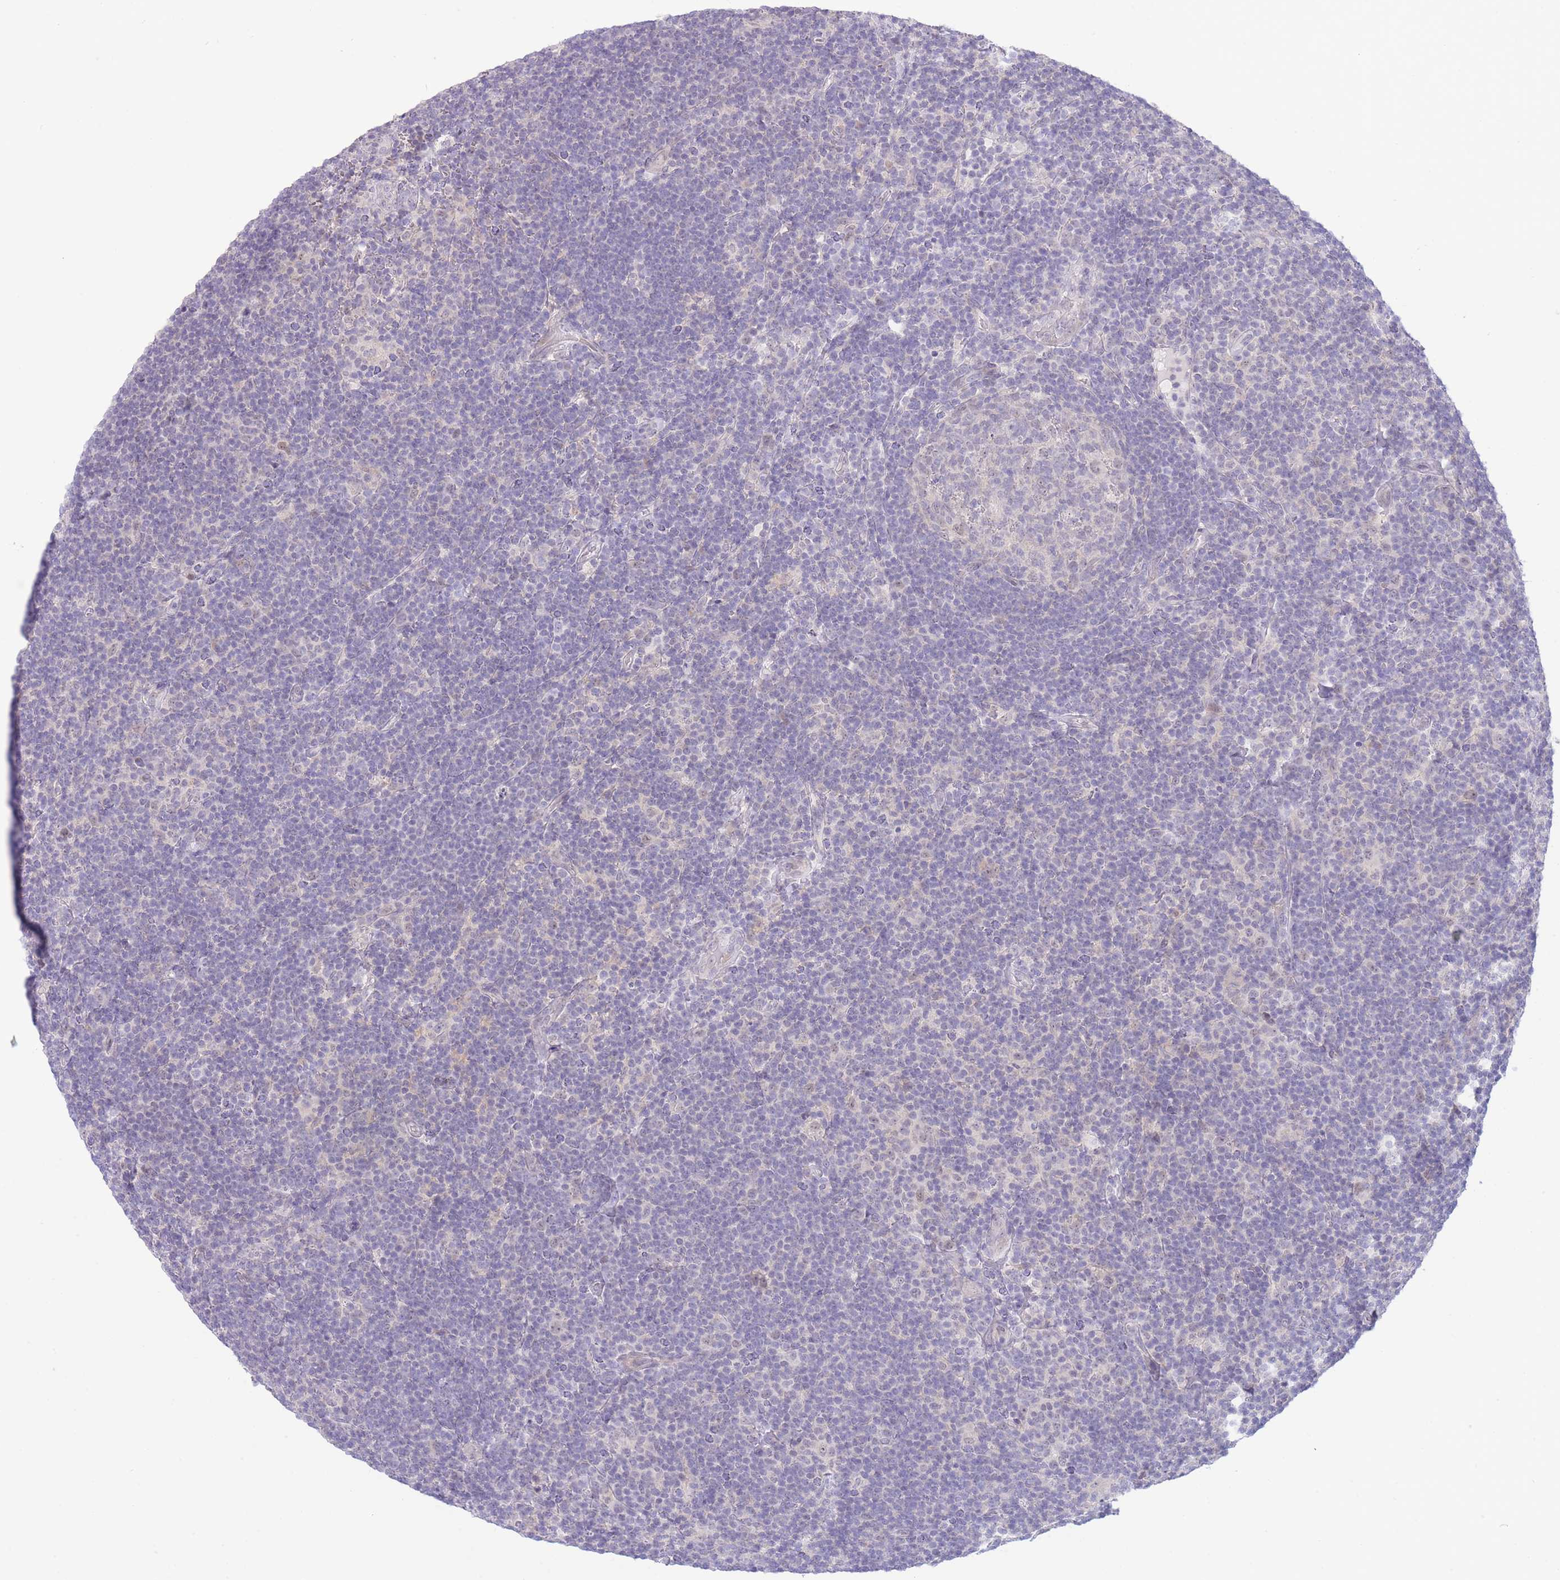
{"staining": {"intensity": "negative", "quantity": "none", "location": "none"}, "tissue": "lymphoma", "cell_type": "Tumor cells", "image_type": "cancer", "snomed": [{"axis": "morphology", "description": "Hodgkin's disease, NOS"}, {"axis": "topography", "description": "Lymph node"}], "caption": "Tumor cells show no significant staining in lymphoma.", "gene": "FBXO46", "patient": {"sex": "female", "age": 57}}